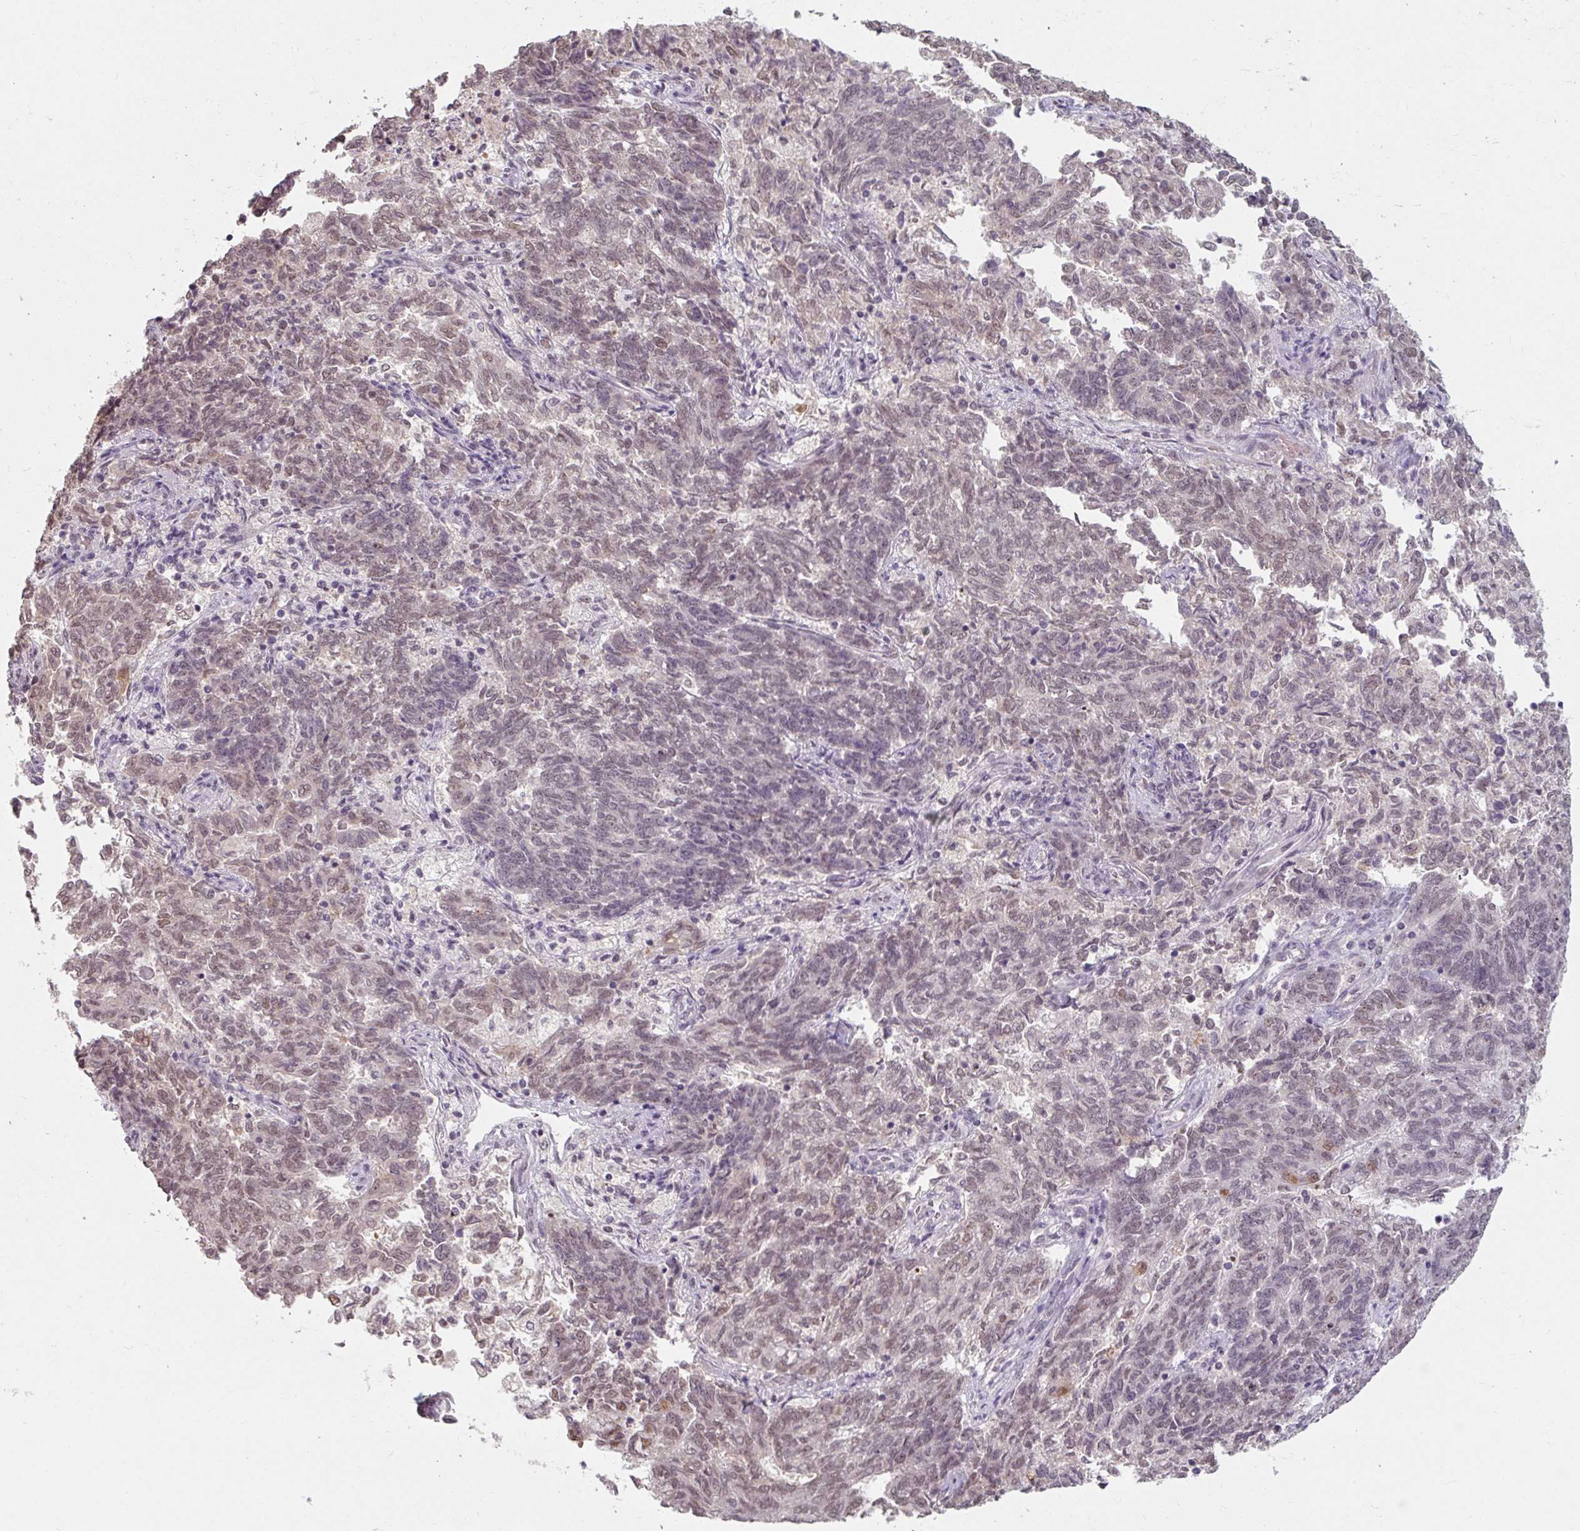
{"staining": {"intensity": "moderate", "quantity": "<25%", "location": "cytoplasmic/membranous,nuclear"}, "tissue": "endometrial cancer", "cell_type": "Tumor cells", "image_type": "cancer", "snomed": [{"axis": "morphology", "description": "Adenocarcinoma, NOS"}, {"axis": "topography", "description": "Endometrium"}], "caption": "This is an image of IHC staining of adenocarcinoma (endometrial), which shows moderate expression in the cytoplasmic/membranous and nuclear of tumor cells.", "gene": "ZFTRAF1", "patient": {"sex": "female", "age": 80}}